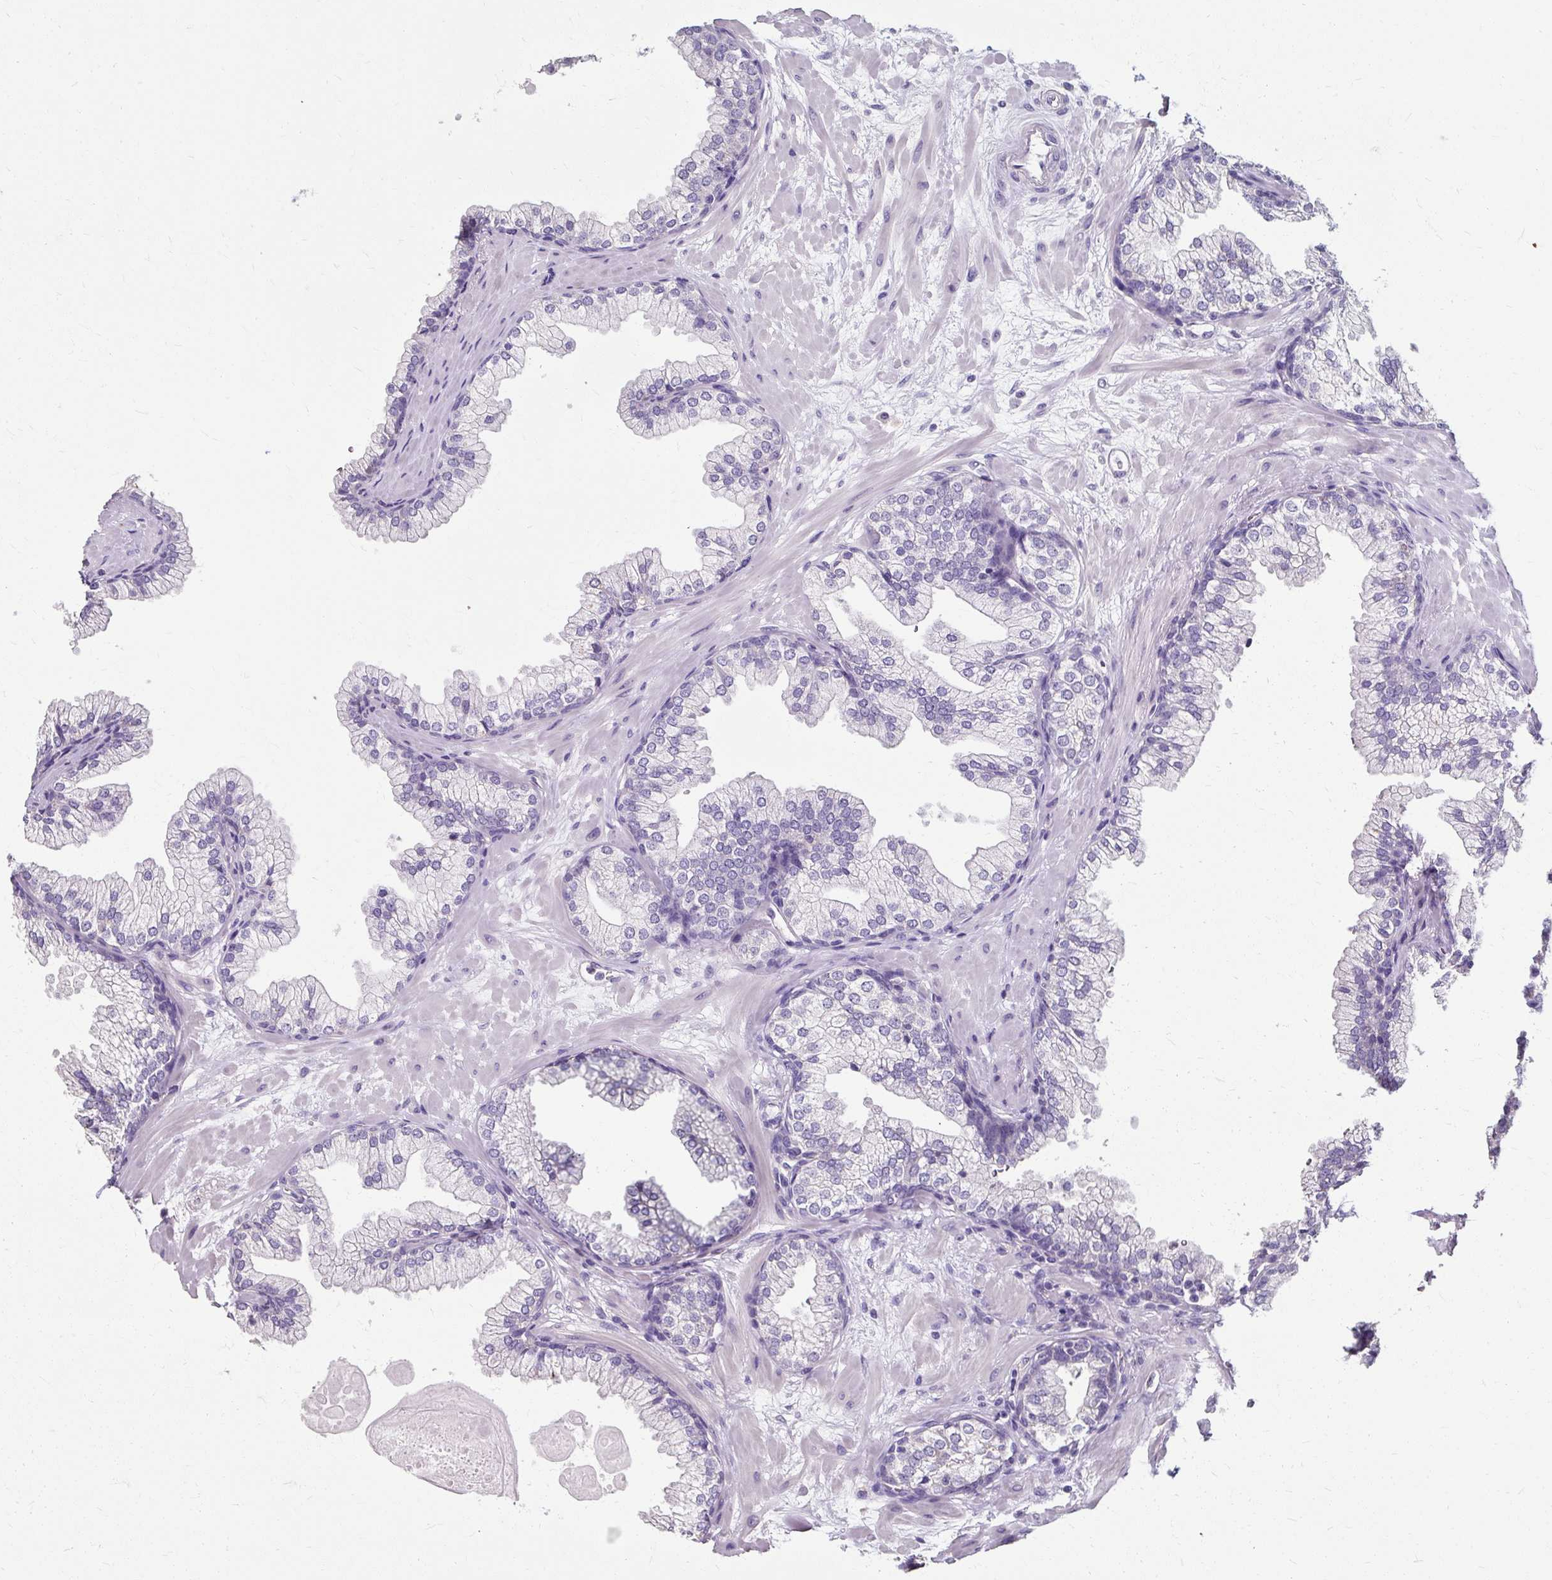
{"staining": {"intensity": "negative", "quantity": "none", "location": "none"}, "tissue": "prostate", "cell_type": "Glandular cells", "image_type": "normal", "snomed": [{"axis": "morphology", "description": "Normal tissue, NOS"}, {"axis": "topography", "description": "Prostate"}, {"axis": "topography", "description": "Peripheral nerve tissue"}], "caption": "Human prostate stained for a protein using immunohistochemistry (IHC) displays no positivity in glandular cells.", "gene": "KLHL24", "patient": {"sex": "male", "age": 61}}